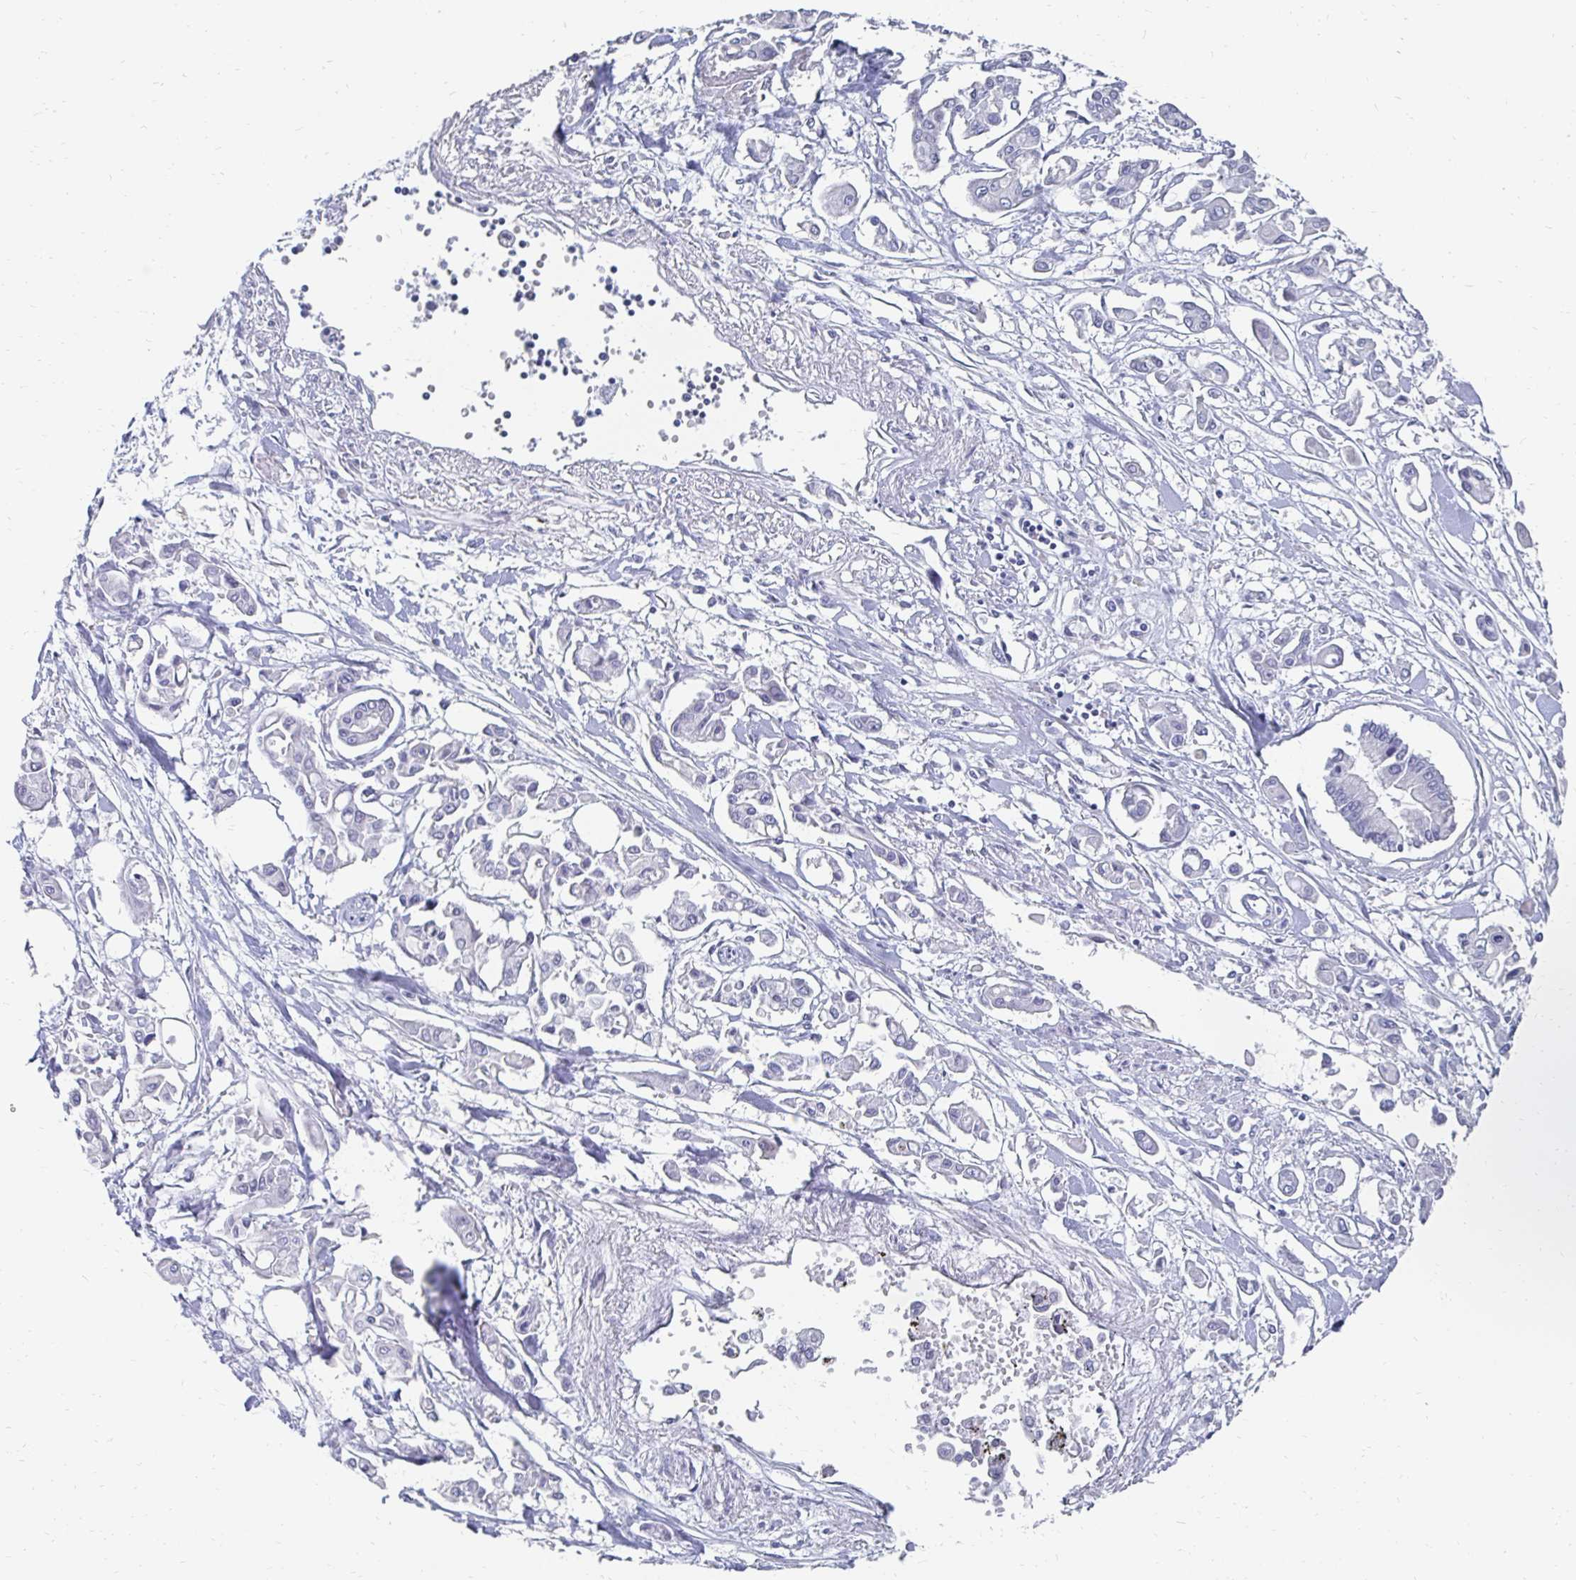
{"staining": {"intensity": "negative", "quantity": "none", "location": "none"}, "tissue": "pancreatic cancer", "cell_type": "Tumor cells", "image_type": "cancer", "snomed": [{"axis": "morphology", "description": "Adenocarcinoma, NOS"}, {"axis": "topography", "description": "Pancreas"}], "caption": "Adenocarcinoma (pancreatic) was stained to show a protein in brown. There is no significant positivity in tumor cells.", "gene": "SYCP3", "patient": {"sex": "male", "age": 61}}